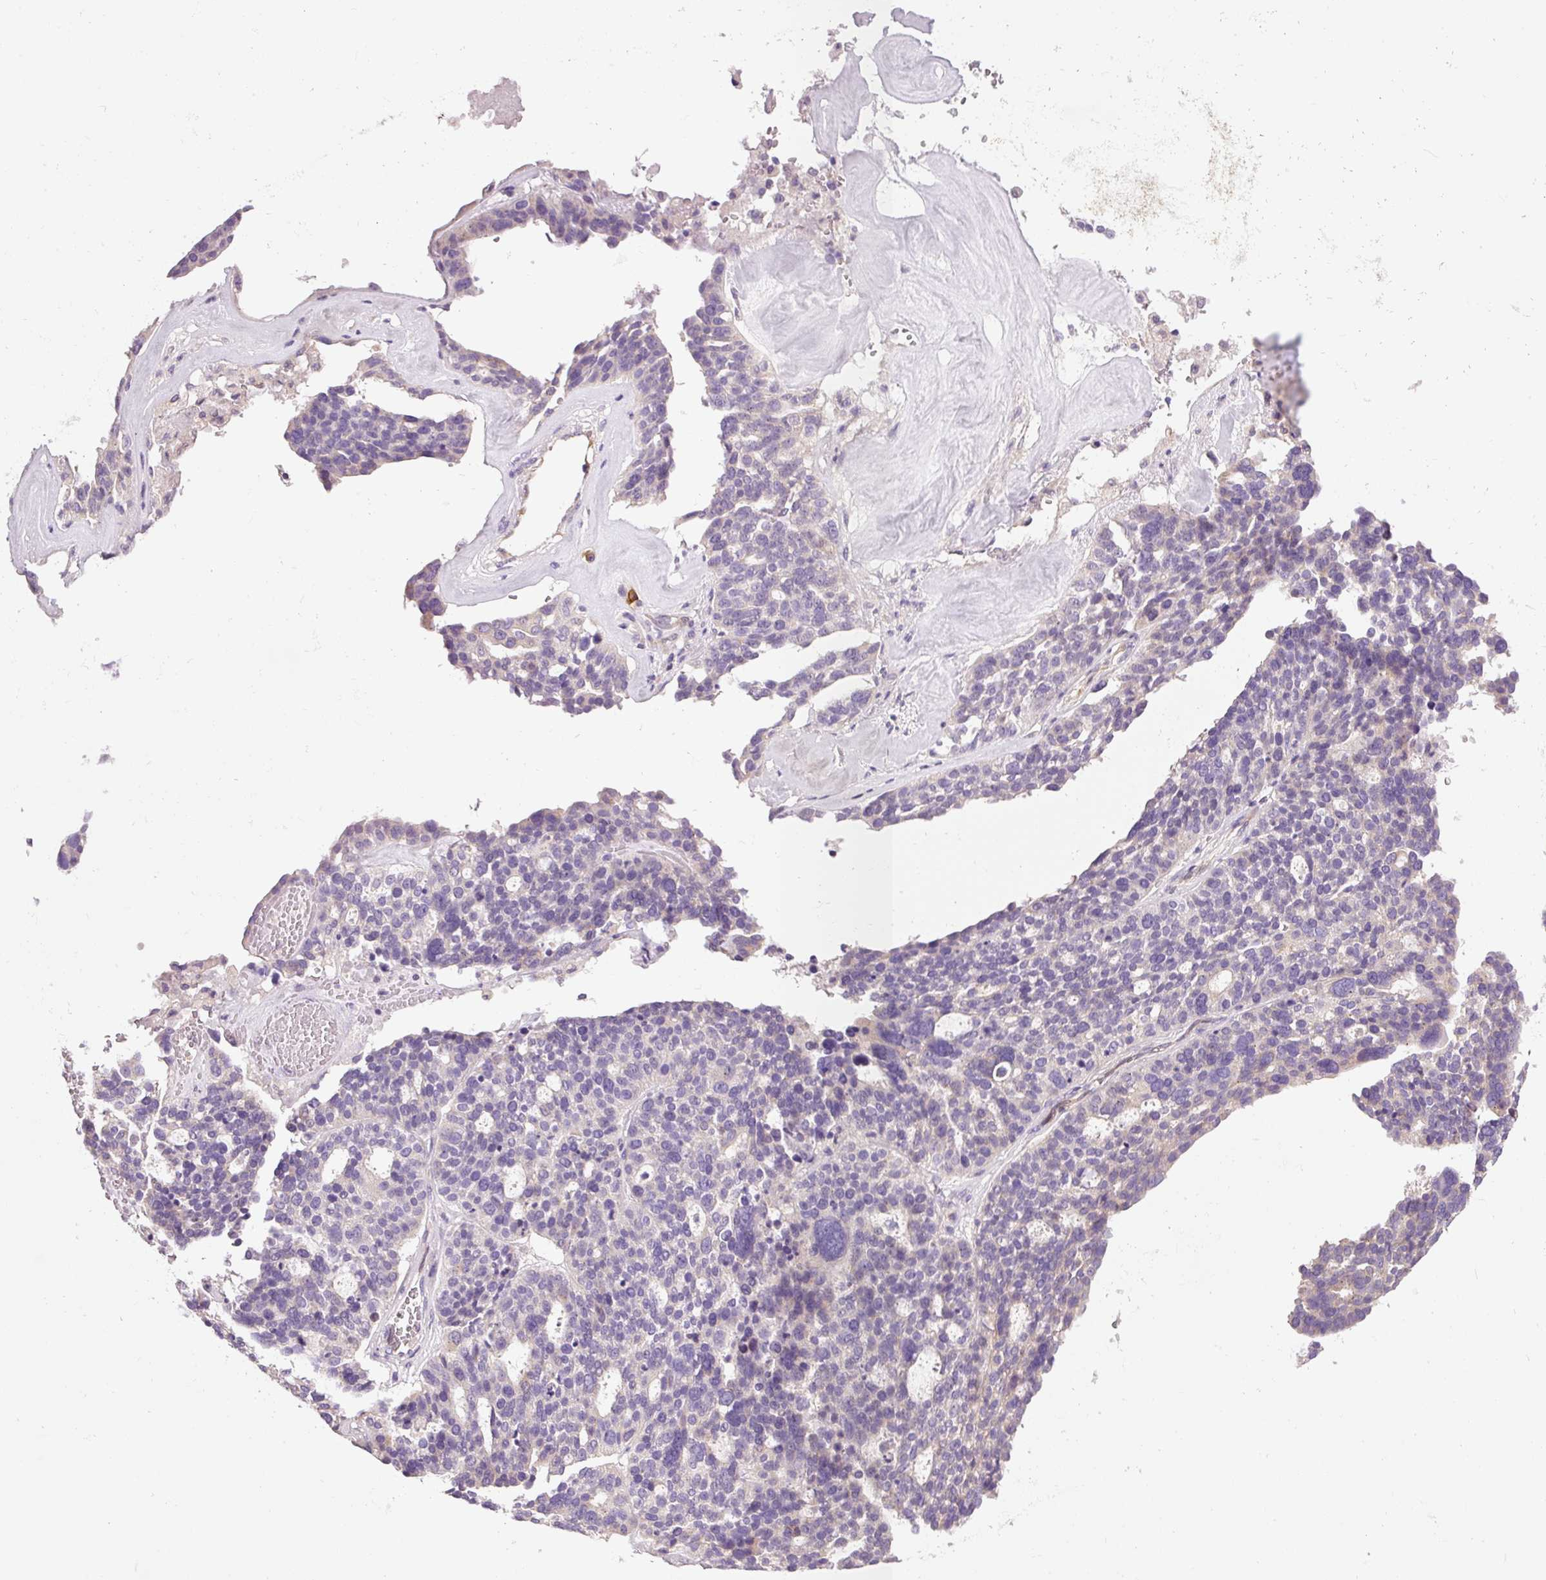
{"staining": {"intensity": "negative", "quantity": "none", "location": "none"}, "tissue": "ovarian cancer", "cell_type": "Tumor cells", "image_type": "cancer", "snomed": [{"axis": "morphology", "description": "Cystadenocarcinoma, serous, NOS"}, {"axis": "topography", "description": "Ovary"}], "caption": "Immunohistochemical staining of human ovarian cancer shows no significant positivity in tumor cells.", "gene": "PNPLA5", "patient": {"sex": "female", "age": 59}}